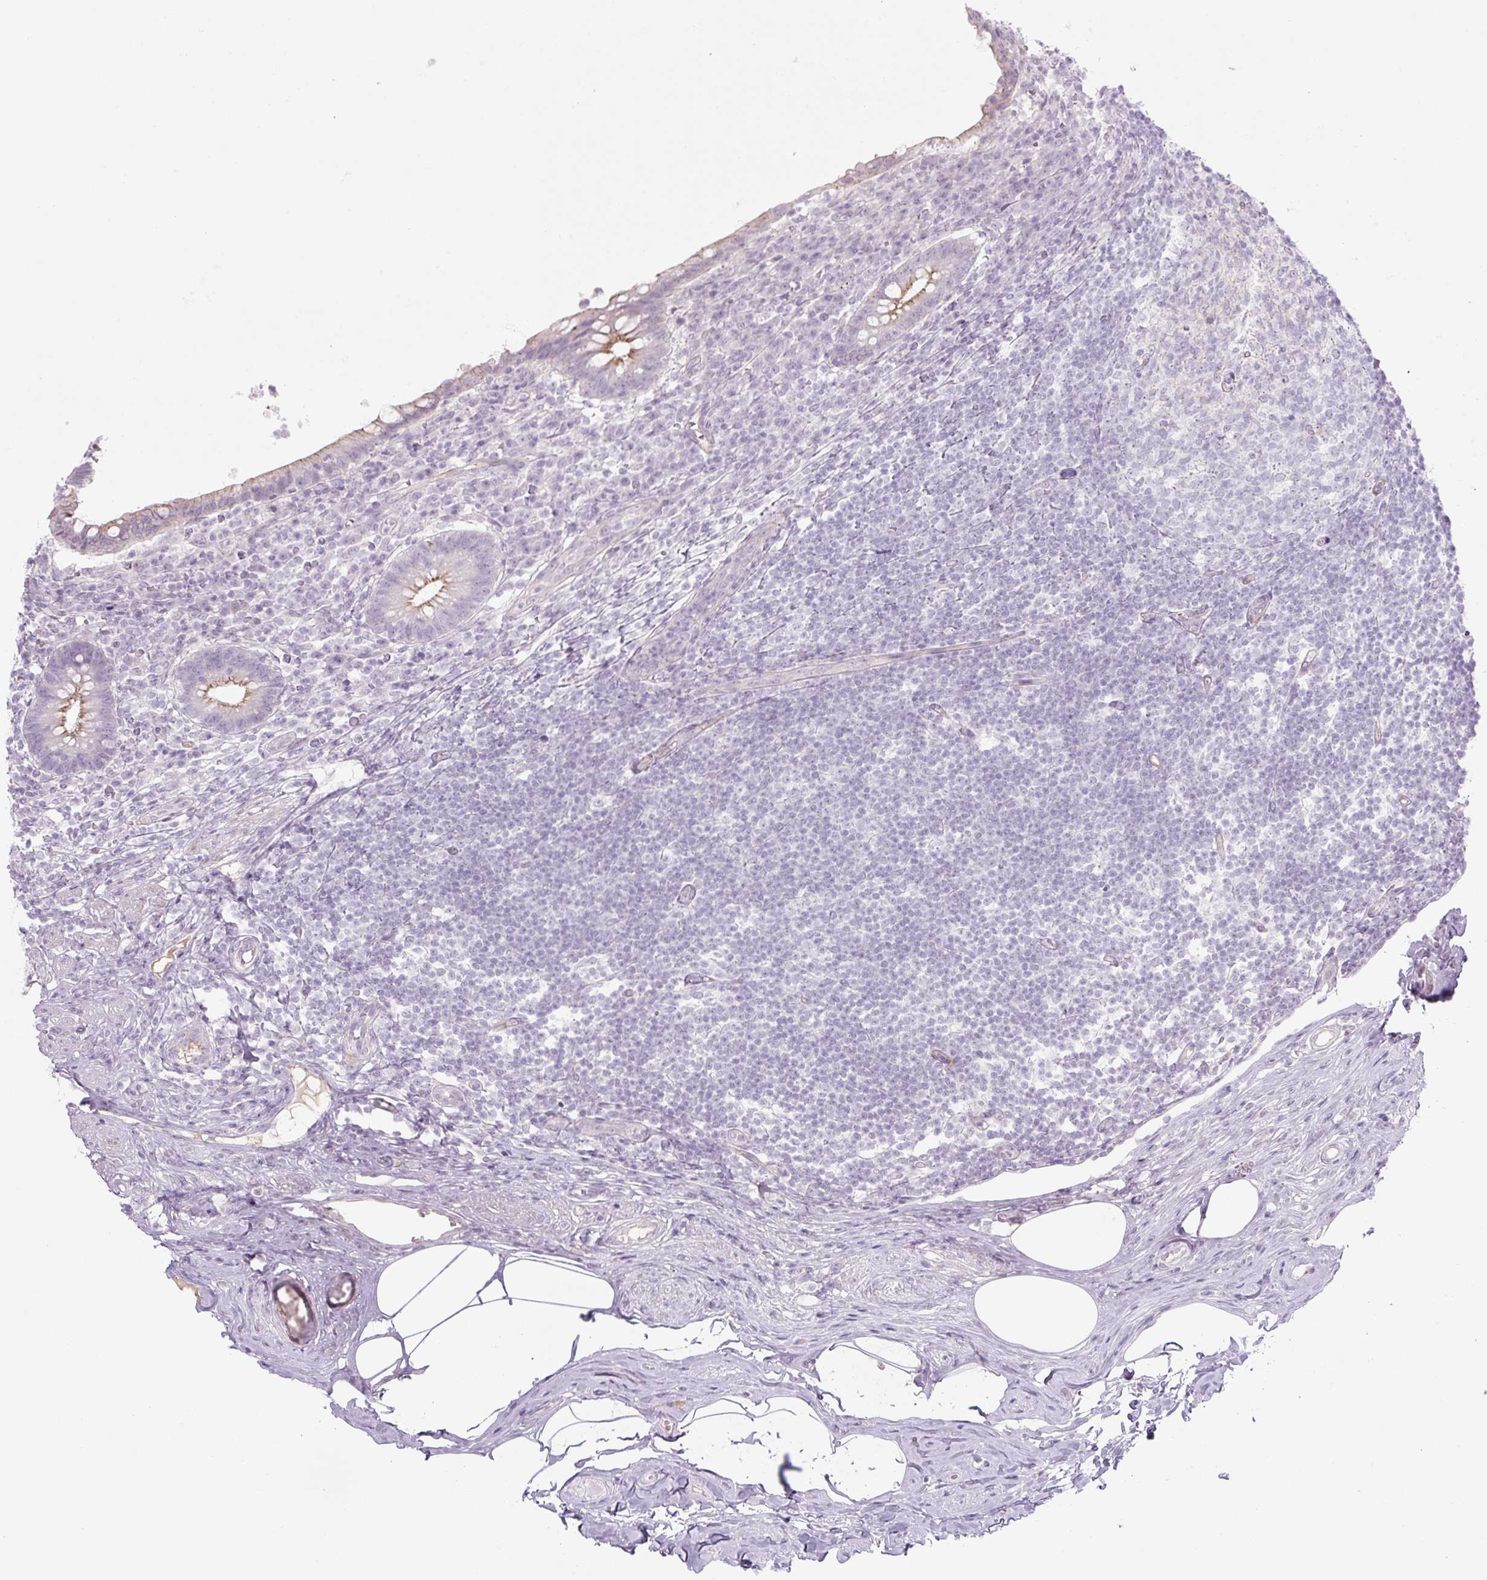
{"staining": {"intensity": "moderate", "quantity": "25%-75%", "location": "cytoplasmic/membranous"}, "tissue": "appendix", "cell_type": "Glandular cells", "image_type": "normal", "snomed": [{"axis": "morphology", "description": "Normal tissue, NOS"}, {"axis": "topography", "description": "Appendix"}], "caption": "This is an image of immunohistochemistry staining of normal appendix, which shows moderate staining in the cytoplasmic/membranous of glandular cells.", "gene": "PRM1", "patient": {"sex": "female", "age": 56}}